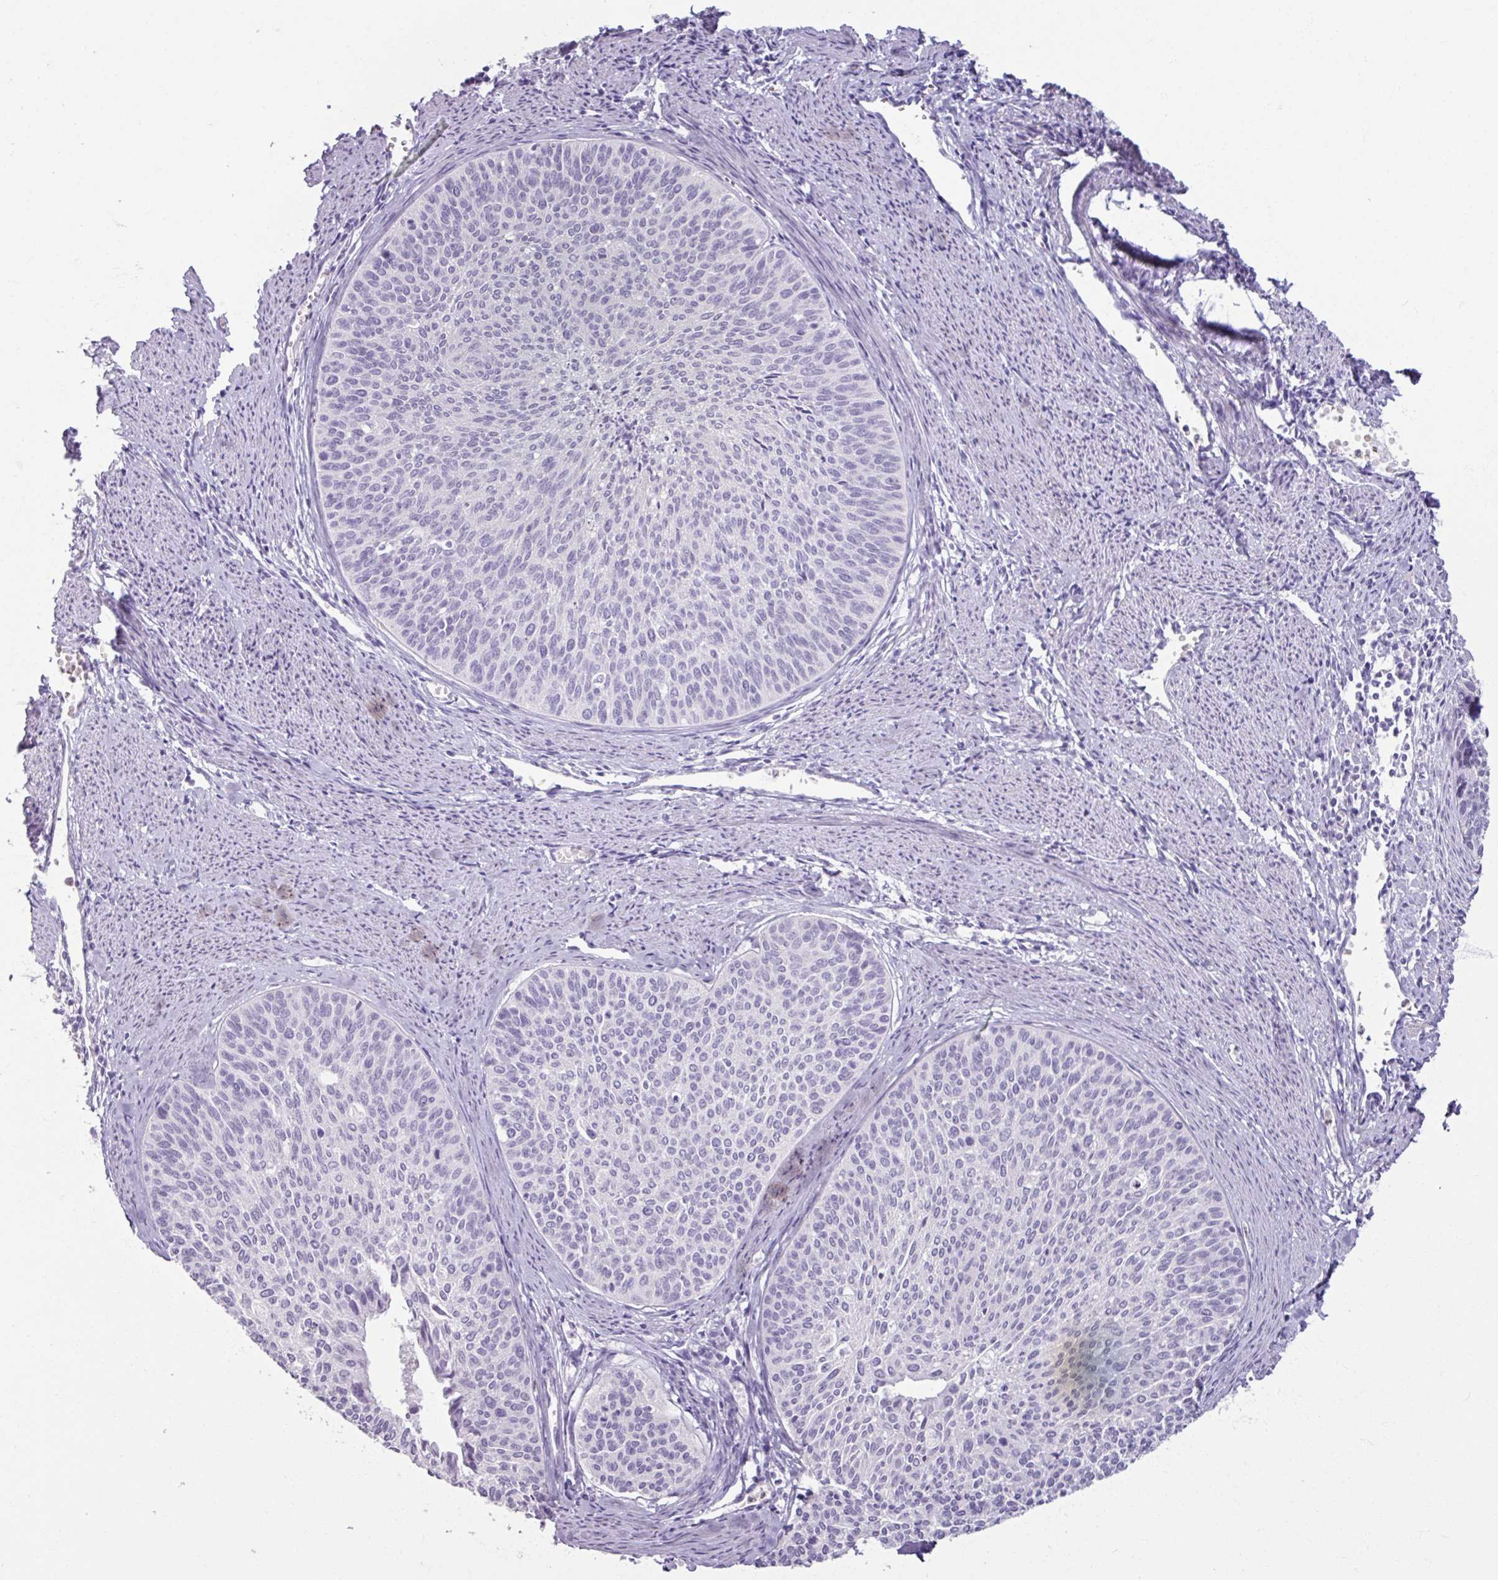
{"staining": {"intensity": "negative", "quantity": "none", "location": "none"}, "tissue": "cervical cancer", "cell_type": "Tumor cells", "image_type": "cancer", "snomed": [{"axis": "morphology", "description": "Squamous cell carcinoma, NOS"}, {"axis": "topography", "description": "Cervix"}], "caption": "This image is of cervical cancer stained with IHC to label a protein in brown with the nuclei are counter-stained blue. There is no expression in tumor cells.", "gene": "ARG1", "patient": {"sex": "female", "age": 55}}